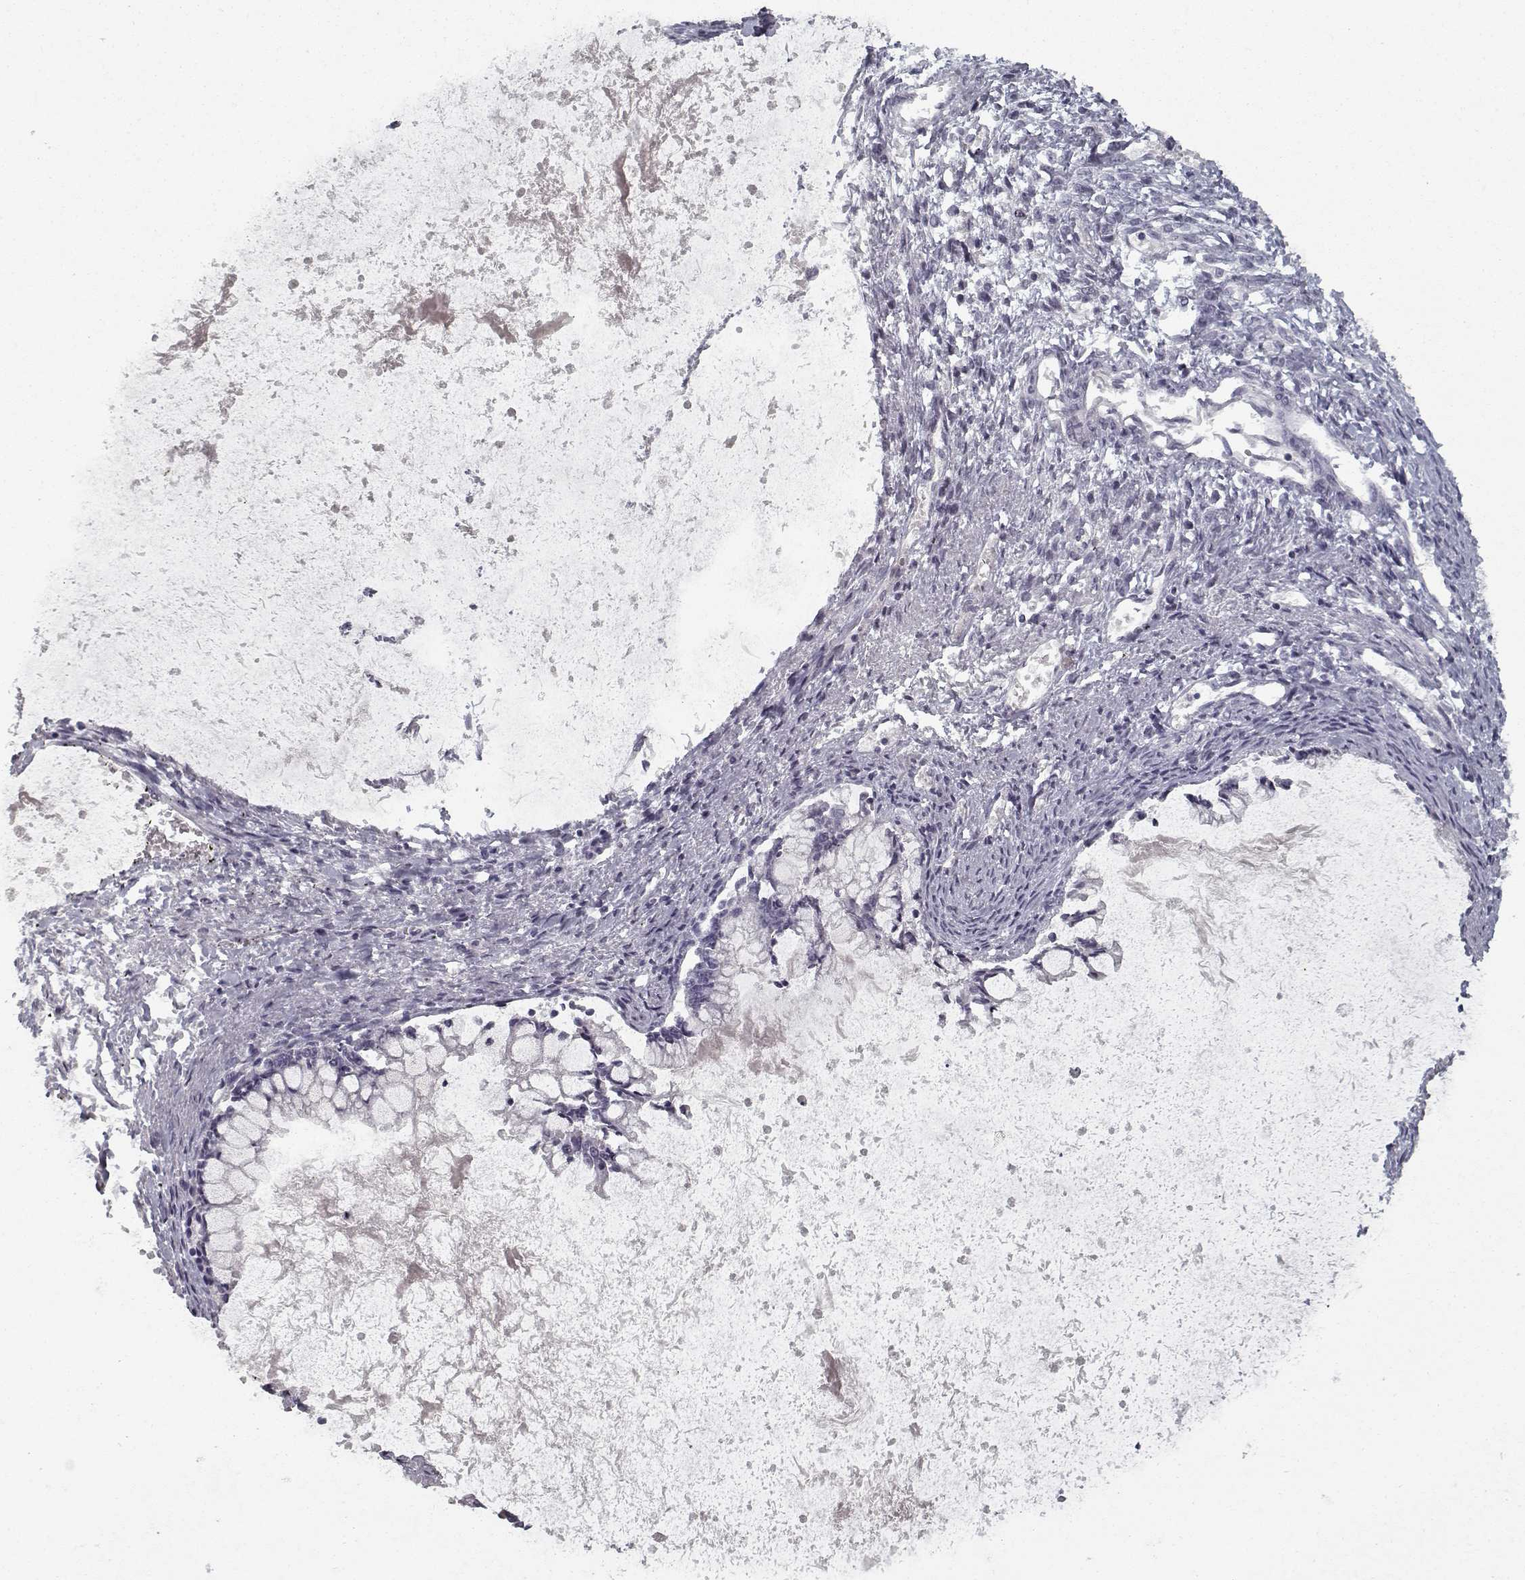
{"staining": {"intensity": "negative", "quantity": "none", "location": "none"}, "tissue": "ovarian cancer", "cell_type": "Tumor cells", "image_type": "cancer", "snomed": [{"axis": "morphology", "description": "Cystadenocarcinoma, mucinous, NOS"}, {"axis": "topography", "description": "Ovary"}], "caption": "This is an immunohistochemistry (IHC) image of human ovarian cancer. There is no expression in tumor cells.", "gene": "GAD2", "patient": {"sex": "female", "age": 67}}